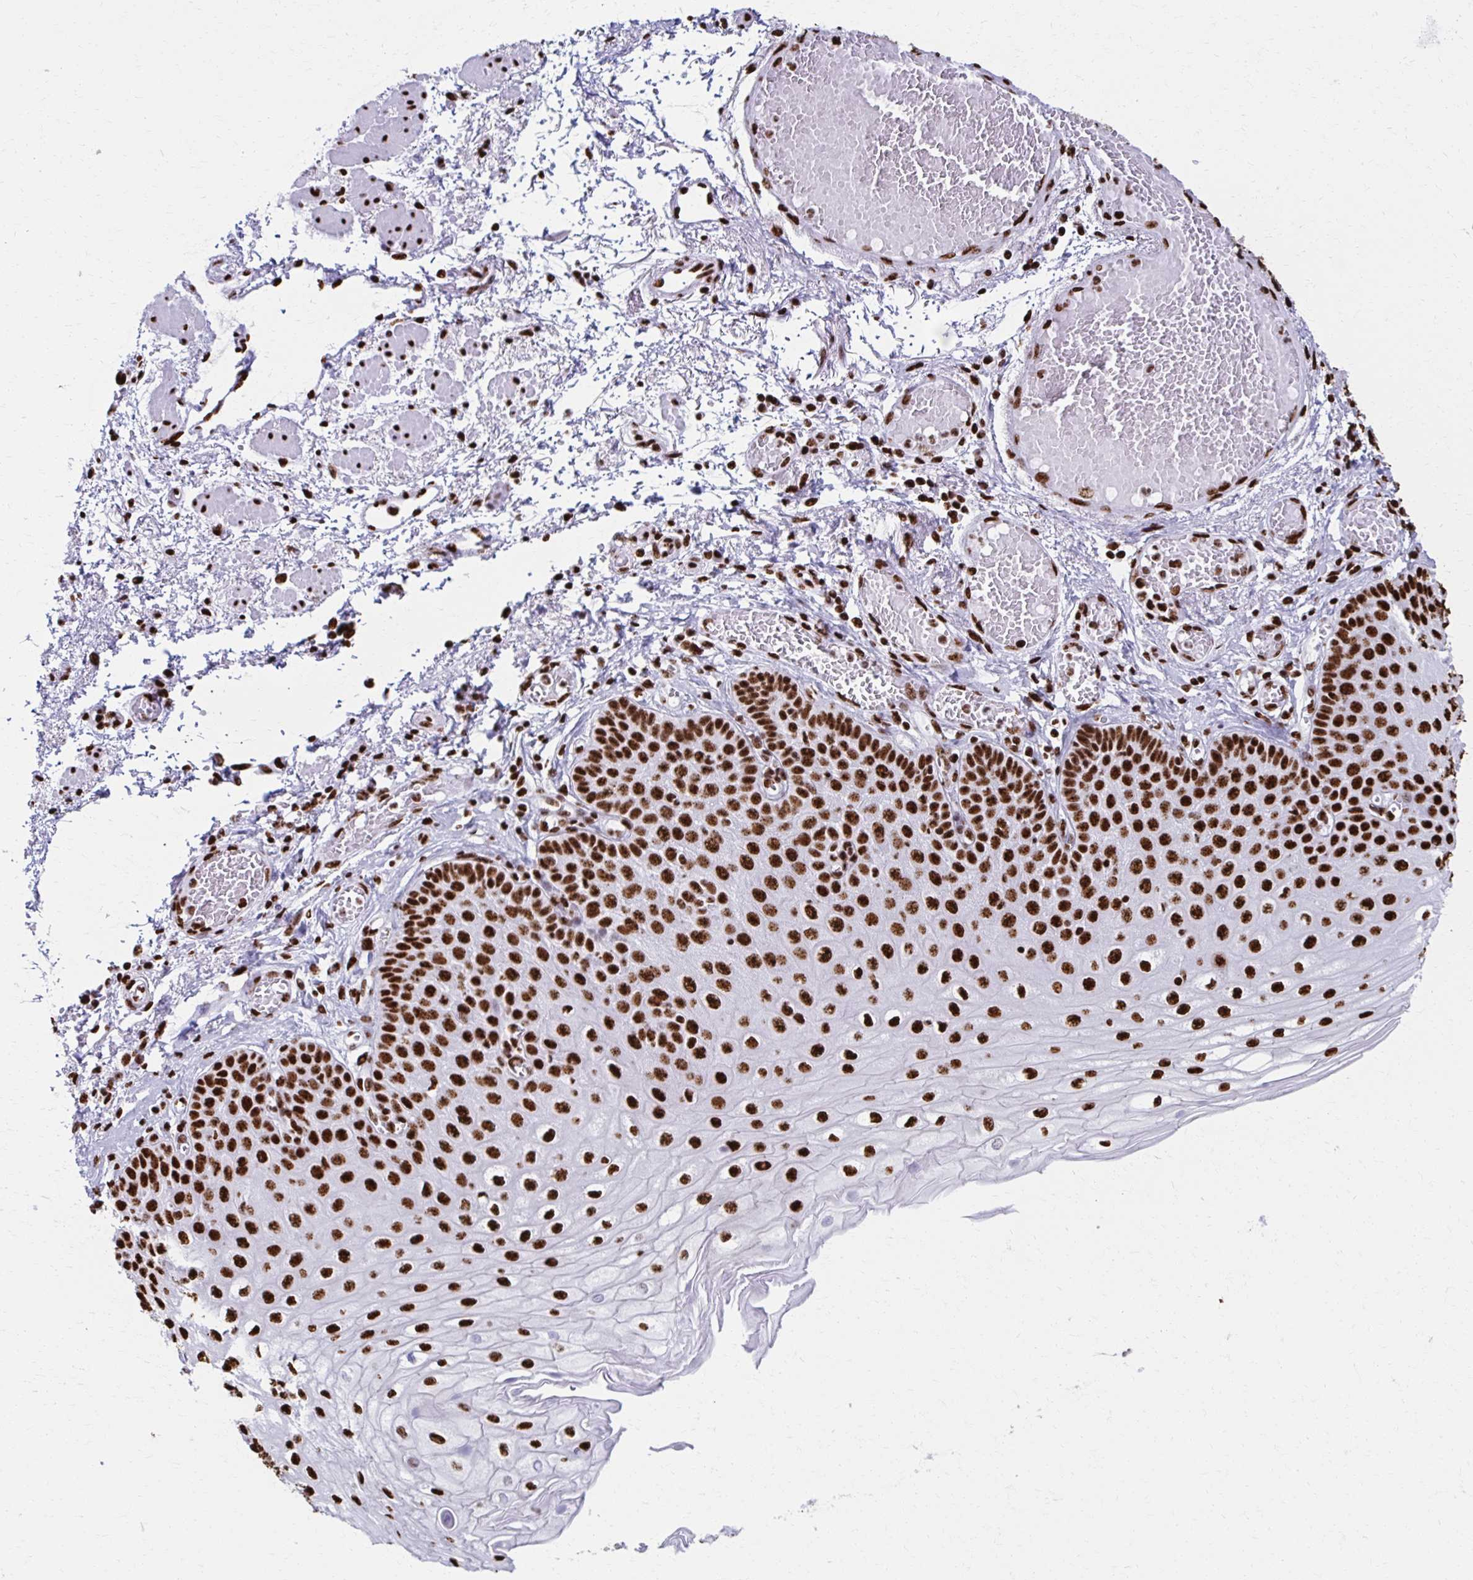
{"staining": {"intensity": "strong", "quantity": ">75%", "location": "nuclear"}, "tissue": "esophagus", "cell_type": "Squamous epithelial cells", "image_type": "normal", "snomed": [{"axis": "morphology", "description": "Normal tissue, NOS"}, {"axis": "morphology", "description": "Adenocarcinoma, NOS"}, {"axis": "topography", "description": "Esophagus"}], "caption": "Immunohistochemical staining of normal human esophagus demonstrates strong nuclear protein expression in approximately >75% of squamous epithelial cells. (DAB (3,3'-diaminobenzidine) = brown stain, brightfield microscopy at high magnification).", "gene": "NONO", "patient": {"sex": "male", "age": 81}}